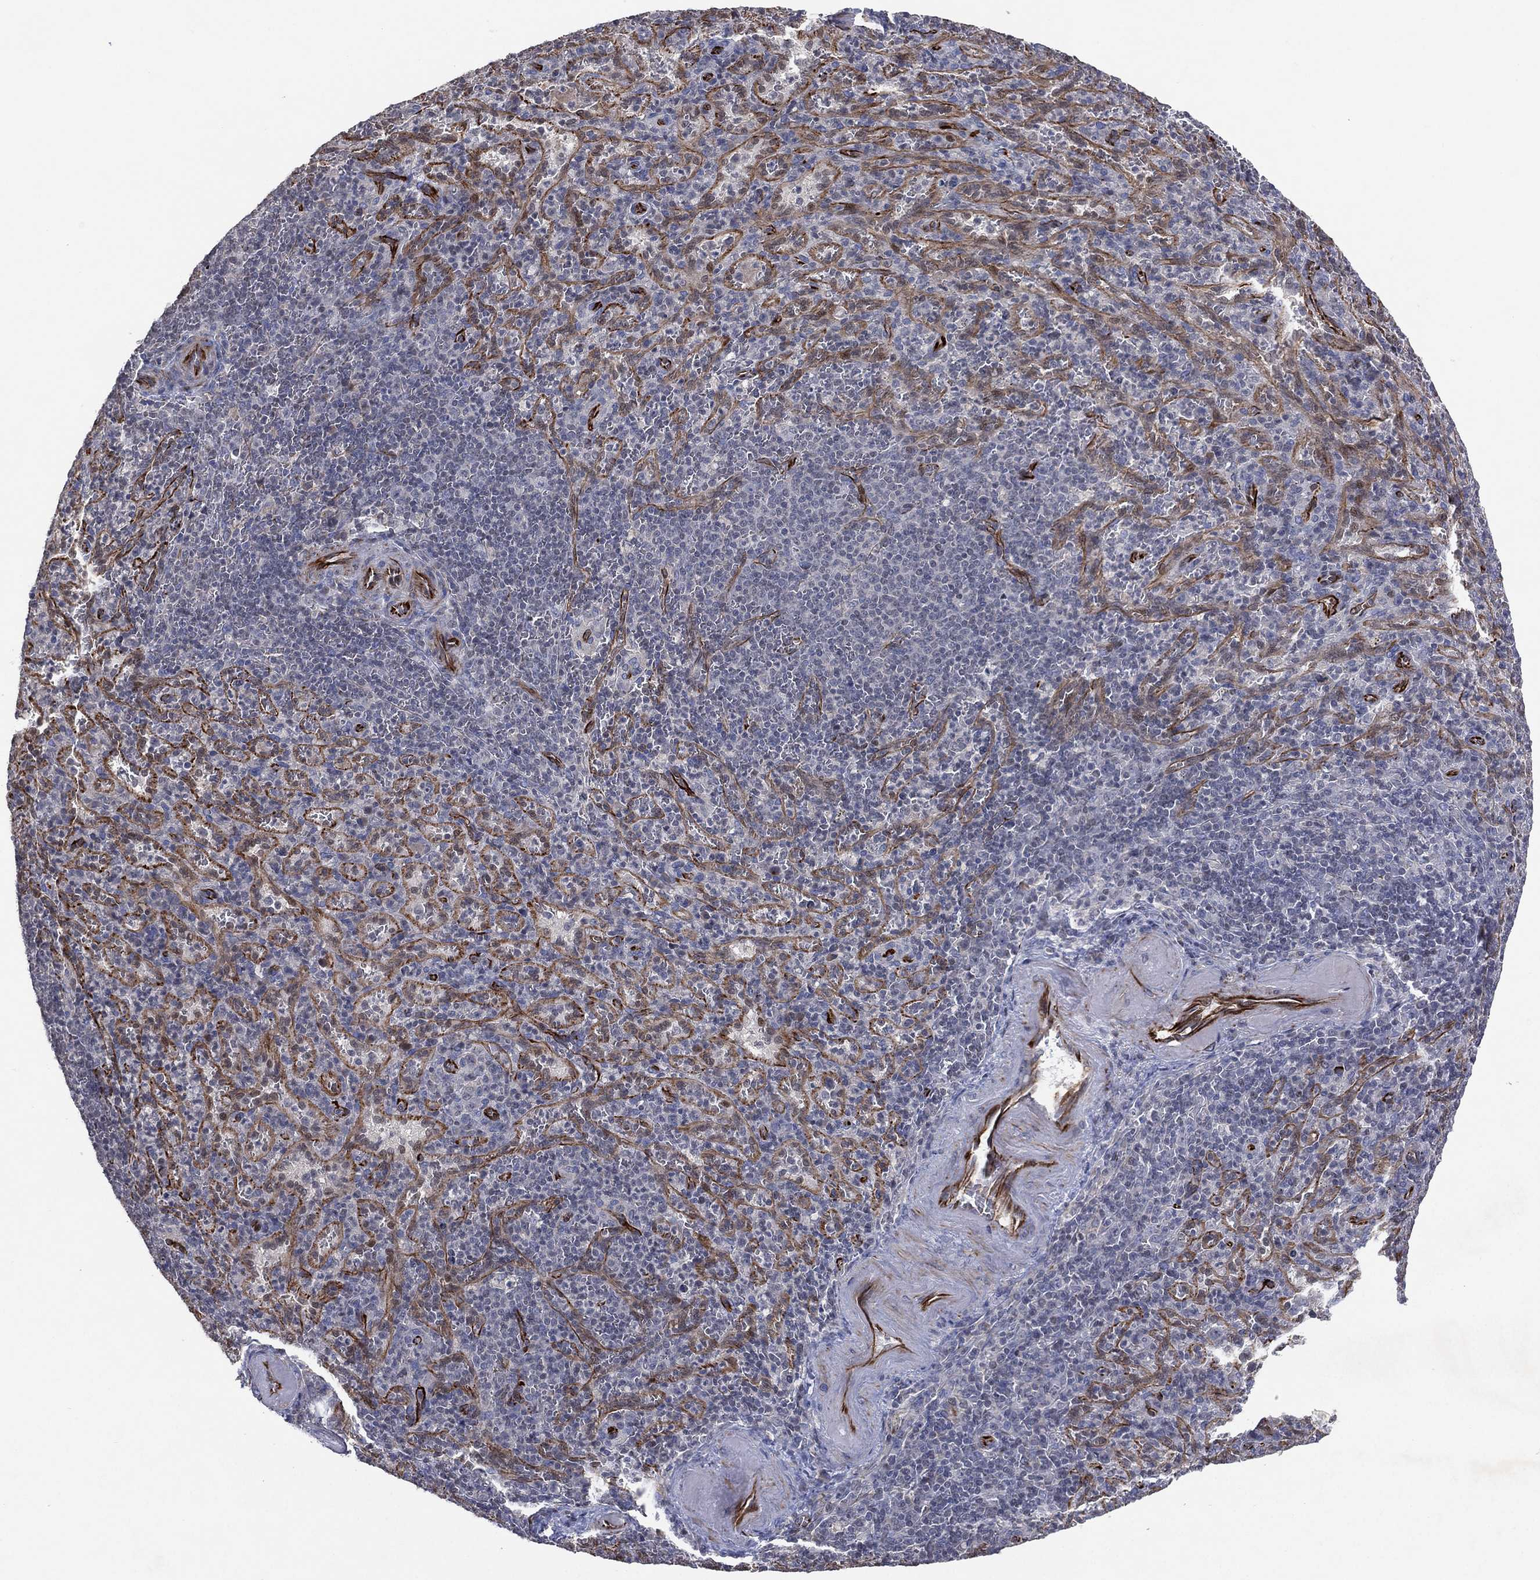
{"staining": {"intensity": "negative", "quantity": "none", "location": "none"}, "tissue": "spleen", "cell_type": "Cells in red pulp", "image_type": "normal", "snomed": [{"axis": "morphology", "description": "Normal tissue, NOS"}, {"axis": "topography", "description": "Spleen"}], "caption": "Immunohistochemistry of unremarkable spleen demonstrates no expression in cells in red pulp.", "gene": "FLI1", "patient": {"sex": "male", "age": 57}}